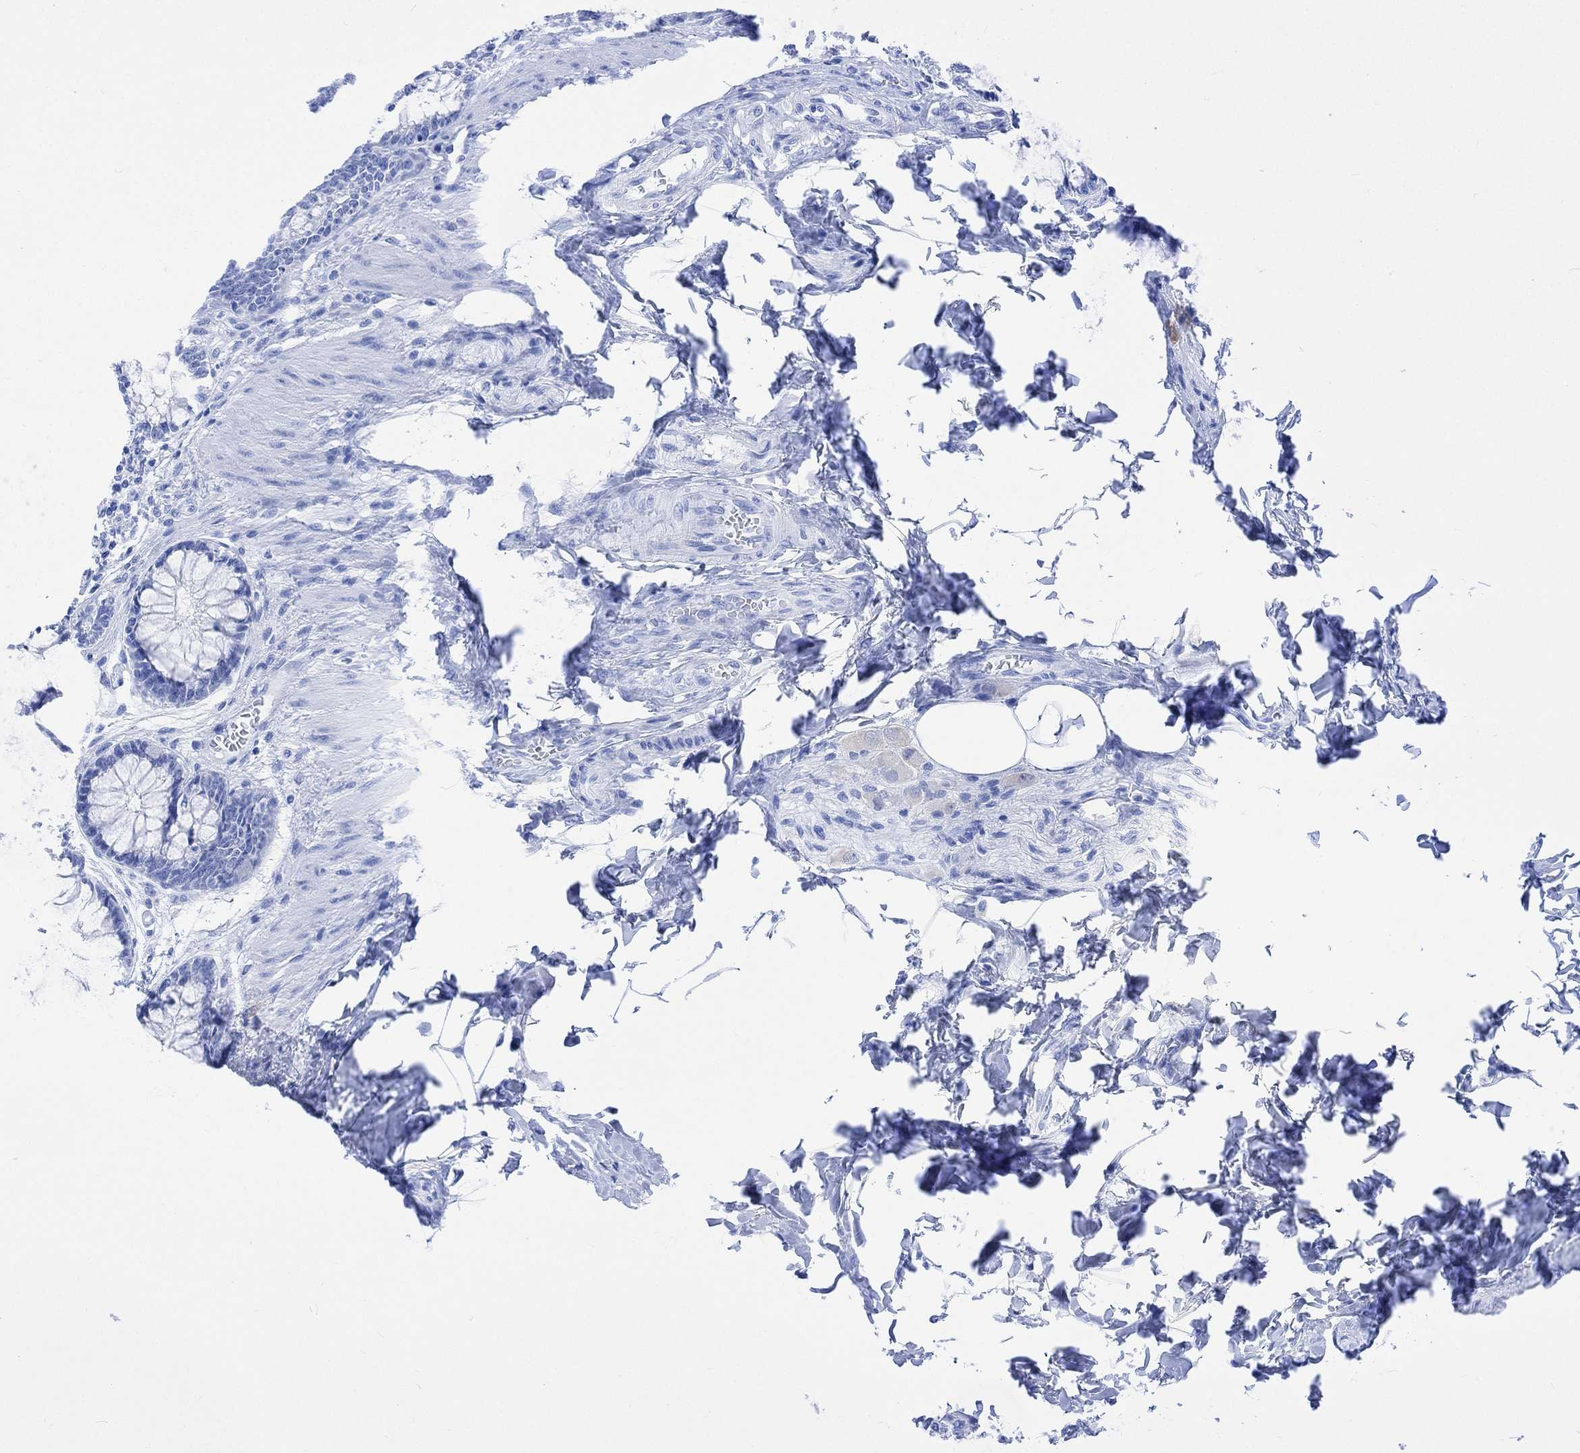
{"staining": {"intensity": "negative", "quantity": "none", "location": "none"}, "tissue": "colon", "cell_type": "Endothelial cells", "image_type": "normal", "snomed": [{"axis": "morphology", "description": "Normal tissue, NOS"}, {"axis": "topography", "description": "Colon"}], "caption": "A histopathology image of human colon is negative for staining in endothelial cells. (Brightfield microscopy of DAB immunohistochemistry at high magnification).", "gene": "CELF4", "patient": {"sex": "female", "age": 65}}